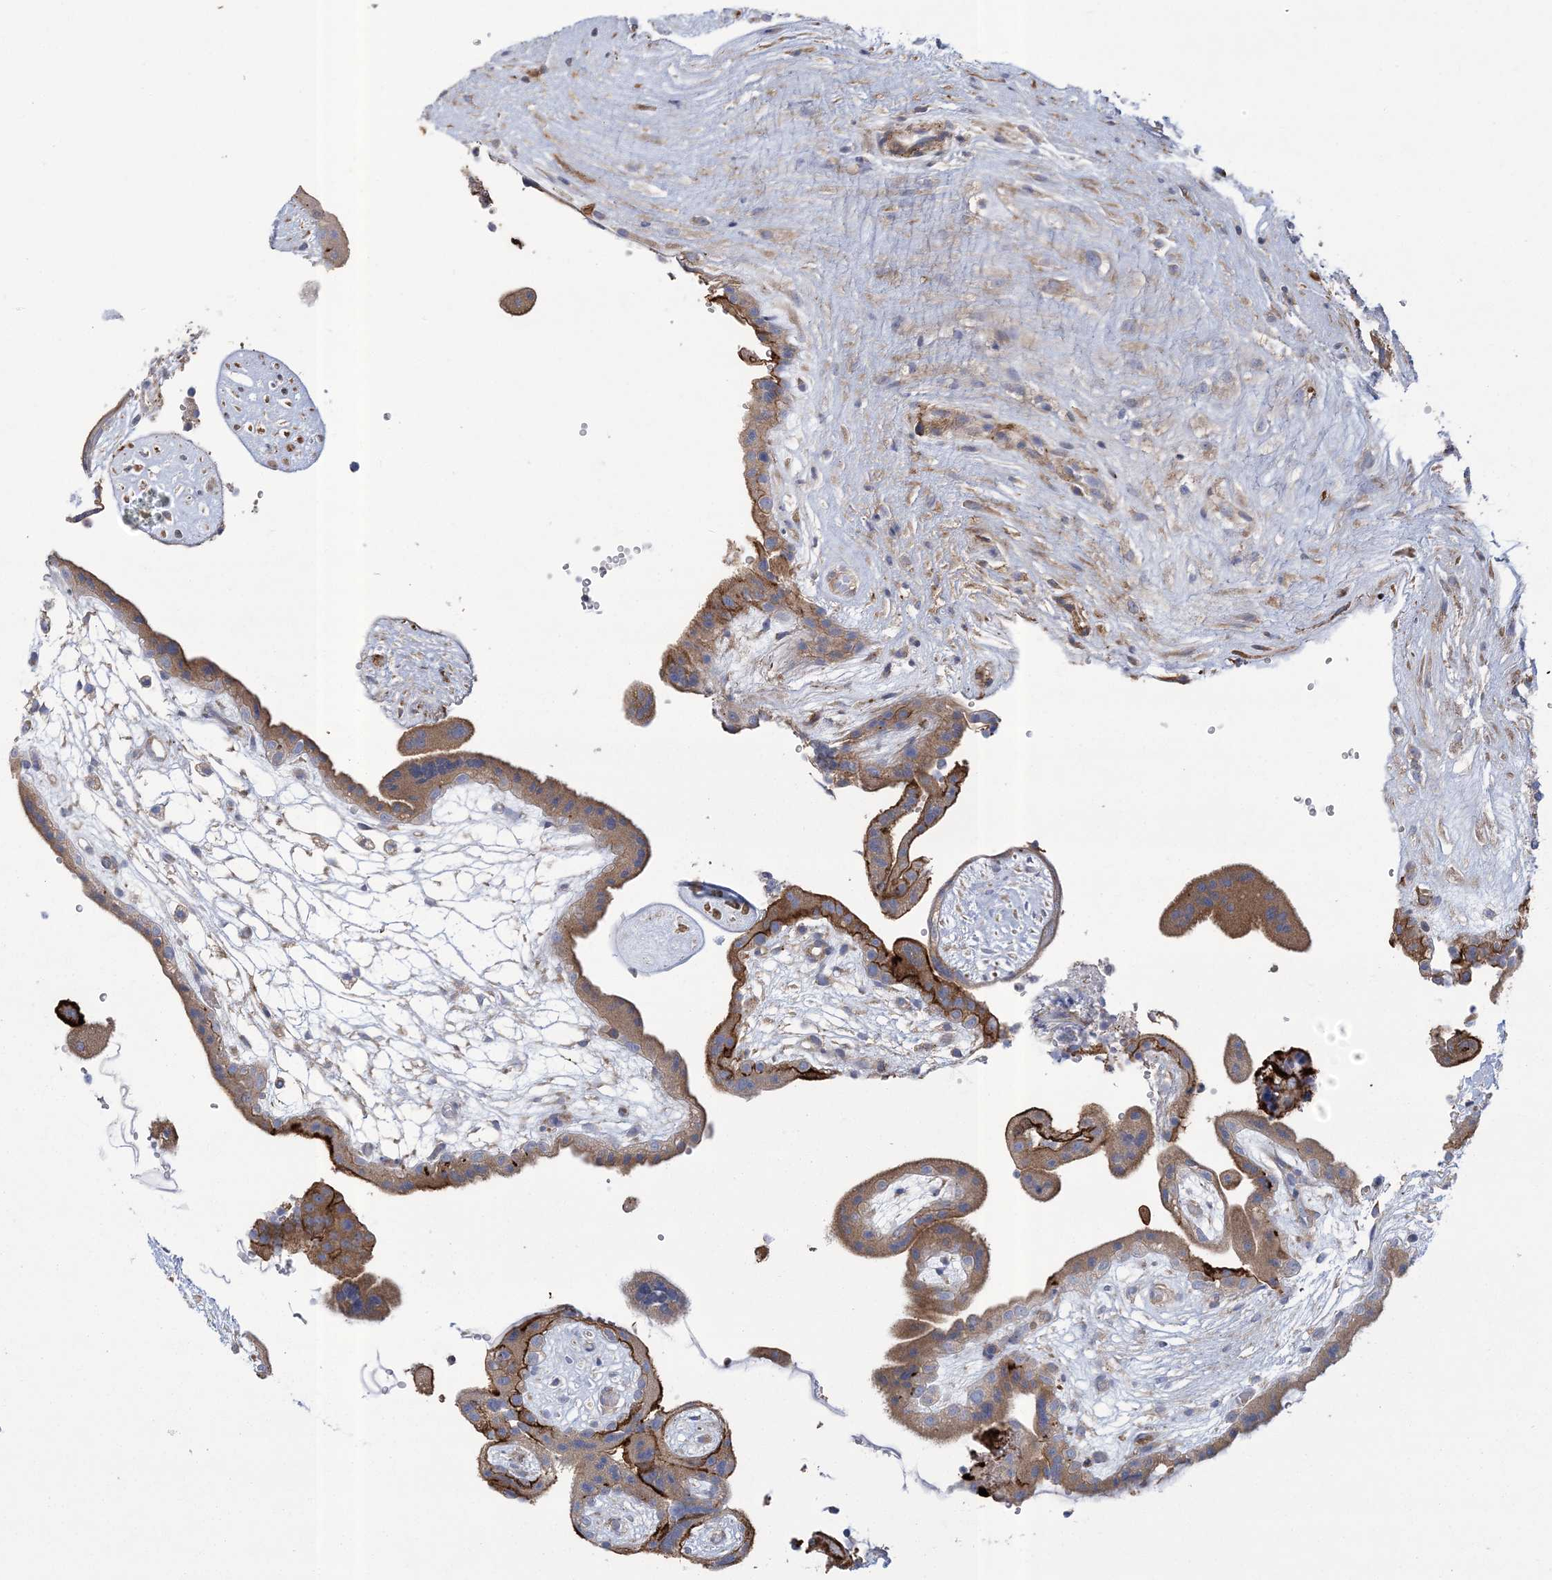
{"staining": {"intensity": "weak", "quantity": "<25%", "location": "cytoplasmic/membranous"}, "tissue": "placenta", "cell_type": "Decidual cells", "image_type": "normal", "snomed": [{"axis": "morphology", "description": "Normal tissue, NOS"}, {"axis": "topography", "description": "Placenta"}], "caption": "Immunohistochemical staining of normal human placenta reveals no significant expression in decidual cells.", "gene": "ARSJ", "patient": {"sex": "female", "age": 18}}